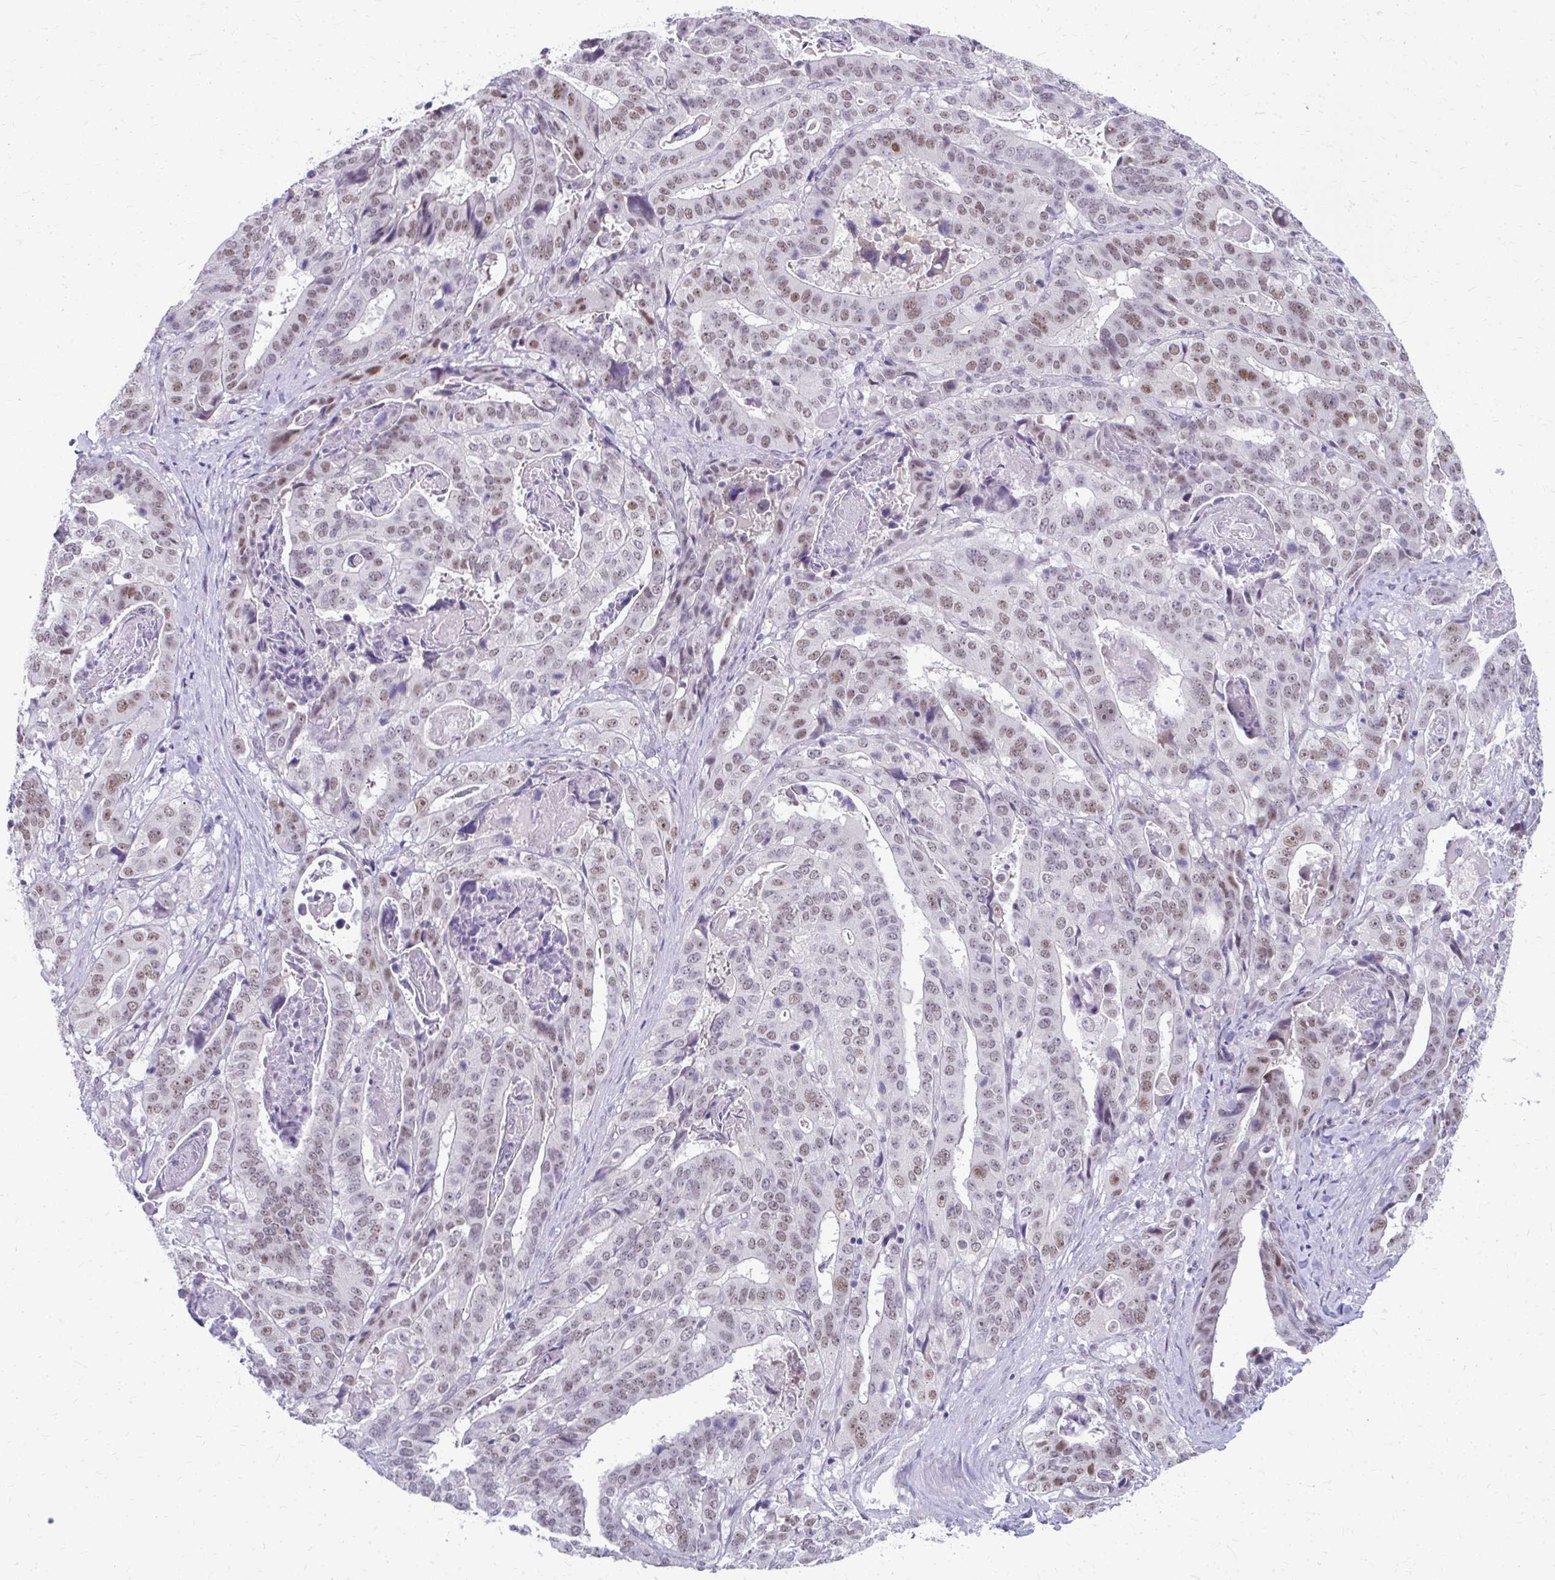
{"staining": {"intensity": "weak", "quantity": "25%-75%", "location": "nuclear"}, "tissue": "stomach cancer", "cell_type": "Tumor cells", "image_type": "cancer", "snomed": [{"axis": "morphology", "description": "Adenocarcinoma, NOS"}, {"axis": "topography", "description": "Stomach"}], "caption": "Immunohistochemistry (IHC) micrograph of human adenocarcinoma (stomach) stained for a protein (brown), which exhibits low levels of weak nuclear positivity in approximately 25%-75% of tumor cells.", "gene": "MAF1", "patient": {"sex": "male", "age": 48}}